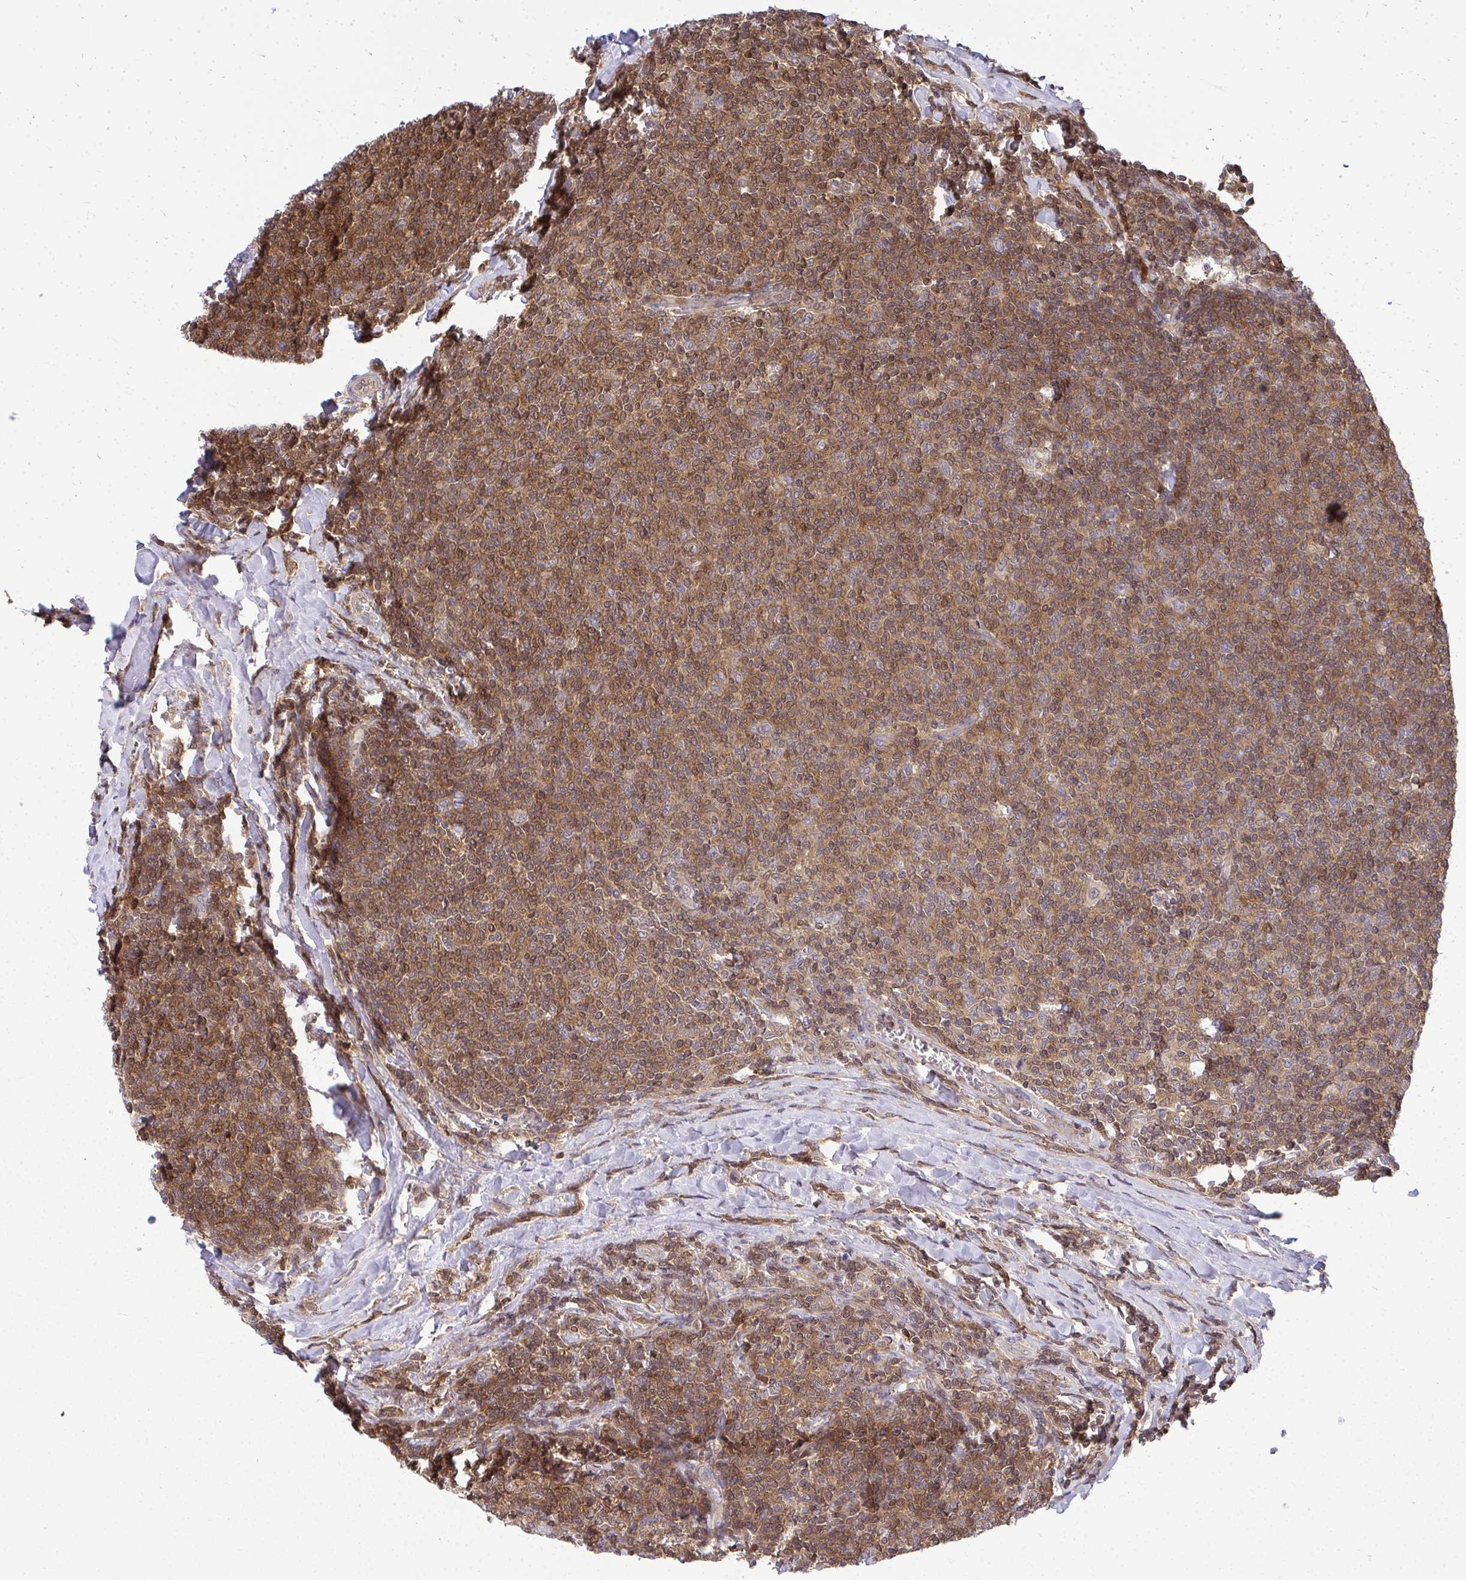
{"staining": {"intensity": "moderate", "quantity": ">75%", "location": "cytoplasmic/membranous"}, "tissue": "lymphoma", "cell_type": "Tumor cells", "image_type": "cancer", "snomed": [{"axis": "morphology", "description": "Malignant lymphoma, non-Hodgkin's type, Low grade"}, {"axis": "topography", "description": "Lymph node"}], "caption": "Protein staining of malignant lymphoma, non-Hodgkin's type (low-grade) tissue displays moderate cytoplasmic/membranous staining in about >75% of tumor cells. (brown staining indicates protein expression, while blue staining denotes nuclei).", "gene": "HDHD2", "patient": {"sex": "male", "age": 52}}